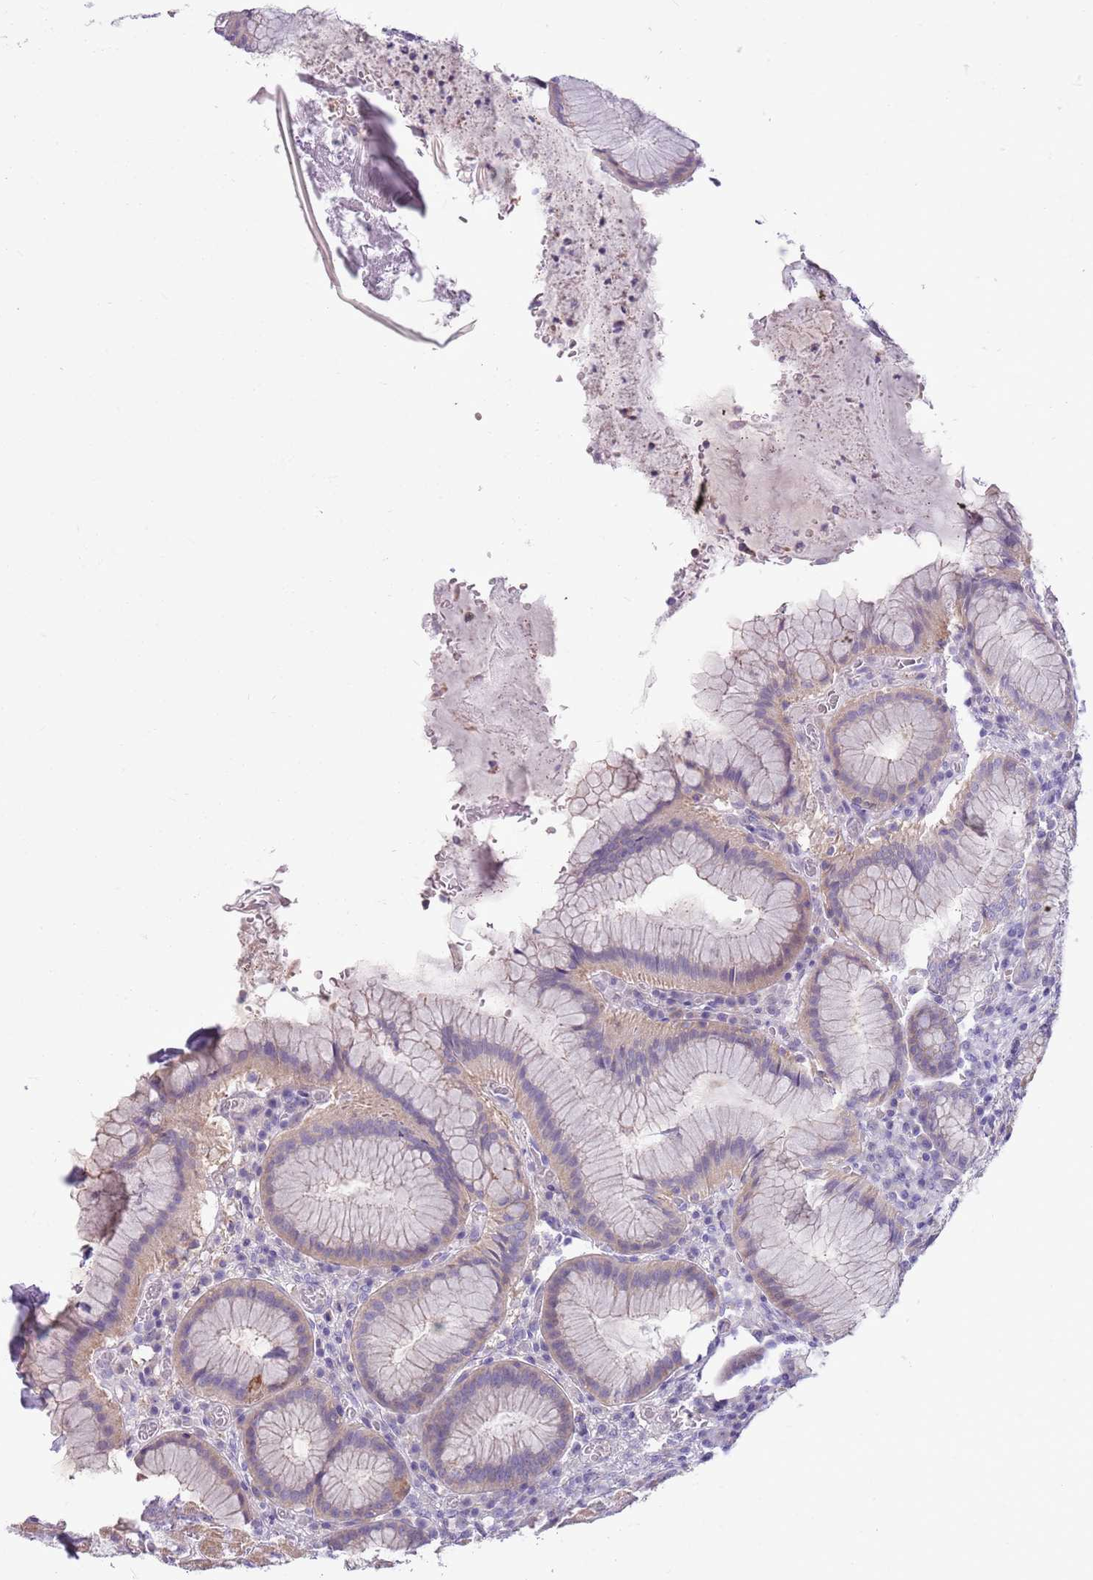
{"staining": {"intensity": "weak", "quantity": "25%-75%", "location": "cytoplasmic/membranous"}, "tissue": "stomach", "cell_type": "Glandular cells", "image_type": "normal", "snomed": [{"axis": "morphology", "description": "Normal tissue, NOS"}, {"axis": "topography", "description": "Stomach"}], "caption": "Protein analysis of unremarkable stomach exhibits weak cytoplasmic/membranous staining in about 25%-75% of glandular cells.", "gene": "CNPPD1", "patient": {"sex": "male", "age": 55}}